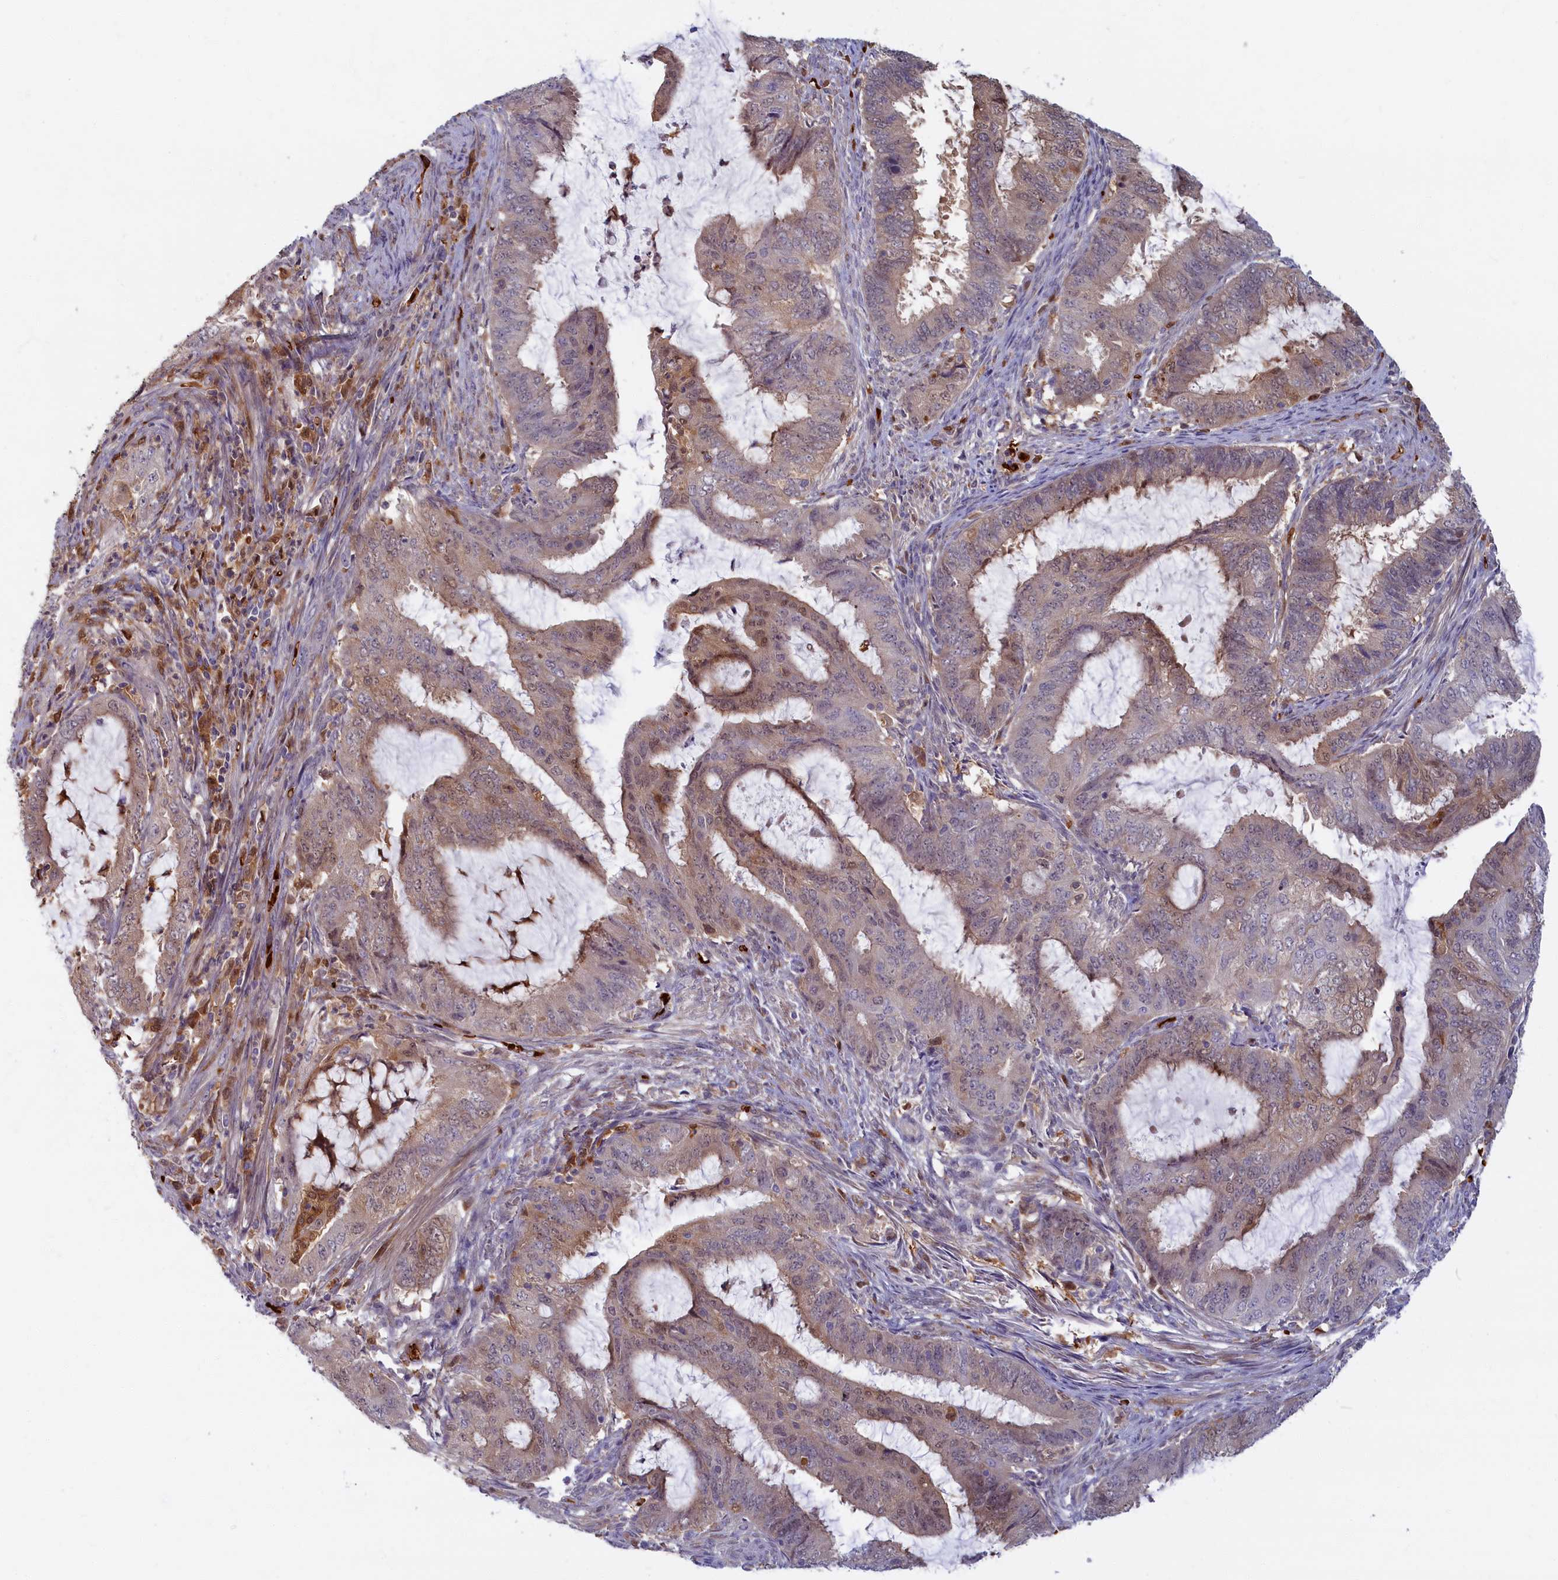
{"staining": {"intensity": "weak", "quantity": "25%-75%", "location": "cytoplasmic/membranous,nuclear"}, "tissue": "endometrial cancer", "cell_type": "Tumor cells", "image_type": "cancer", "snomed": [{"axis": "morphology", "description": "Adenocarcinoma, NOS"}, {"axis": "topography", "description": "Endometrium"}], "caption": "IHC of human endometrial cancer displays low levels of weak cytoplasmic/membranous and nuclear staining in about 25%-75% of tumor cells.", "gene": "BLVRB", "patient": {"sex": "female", "age": 51}}